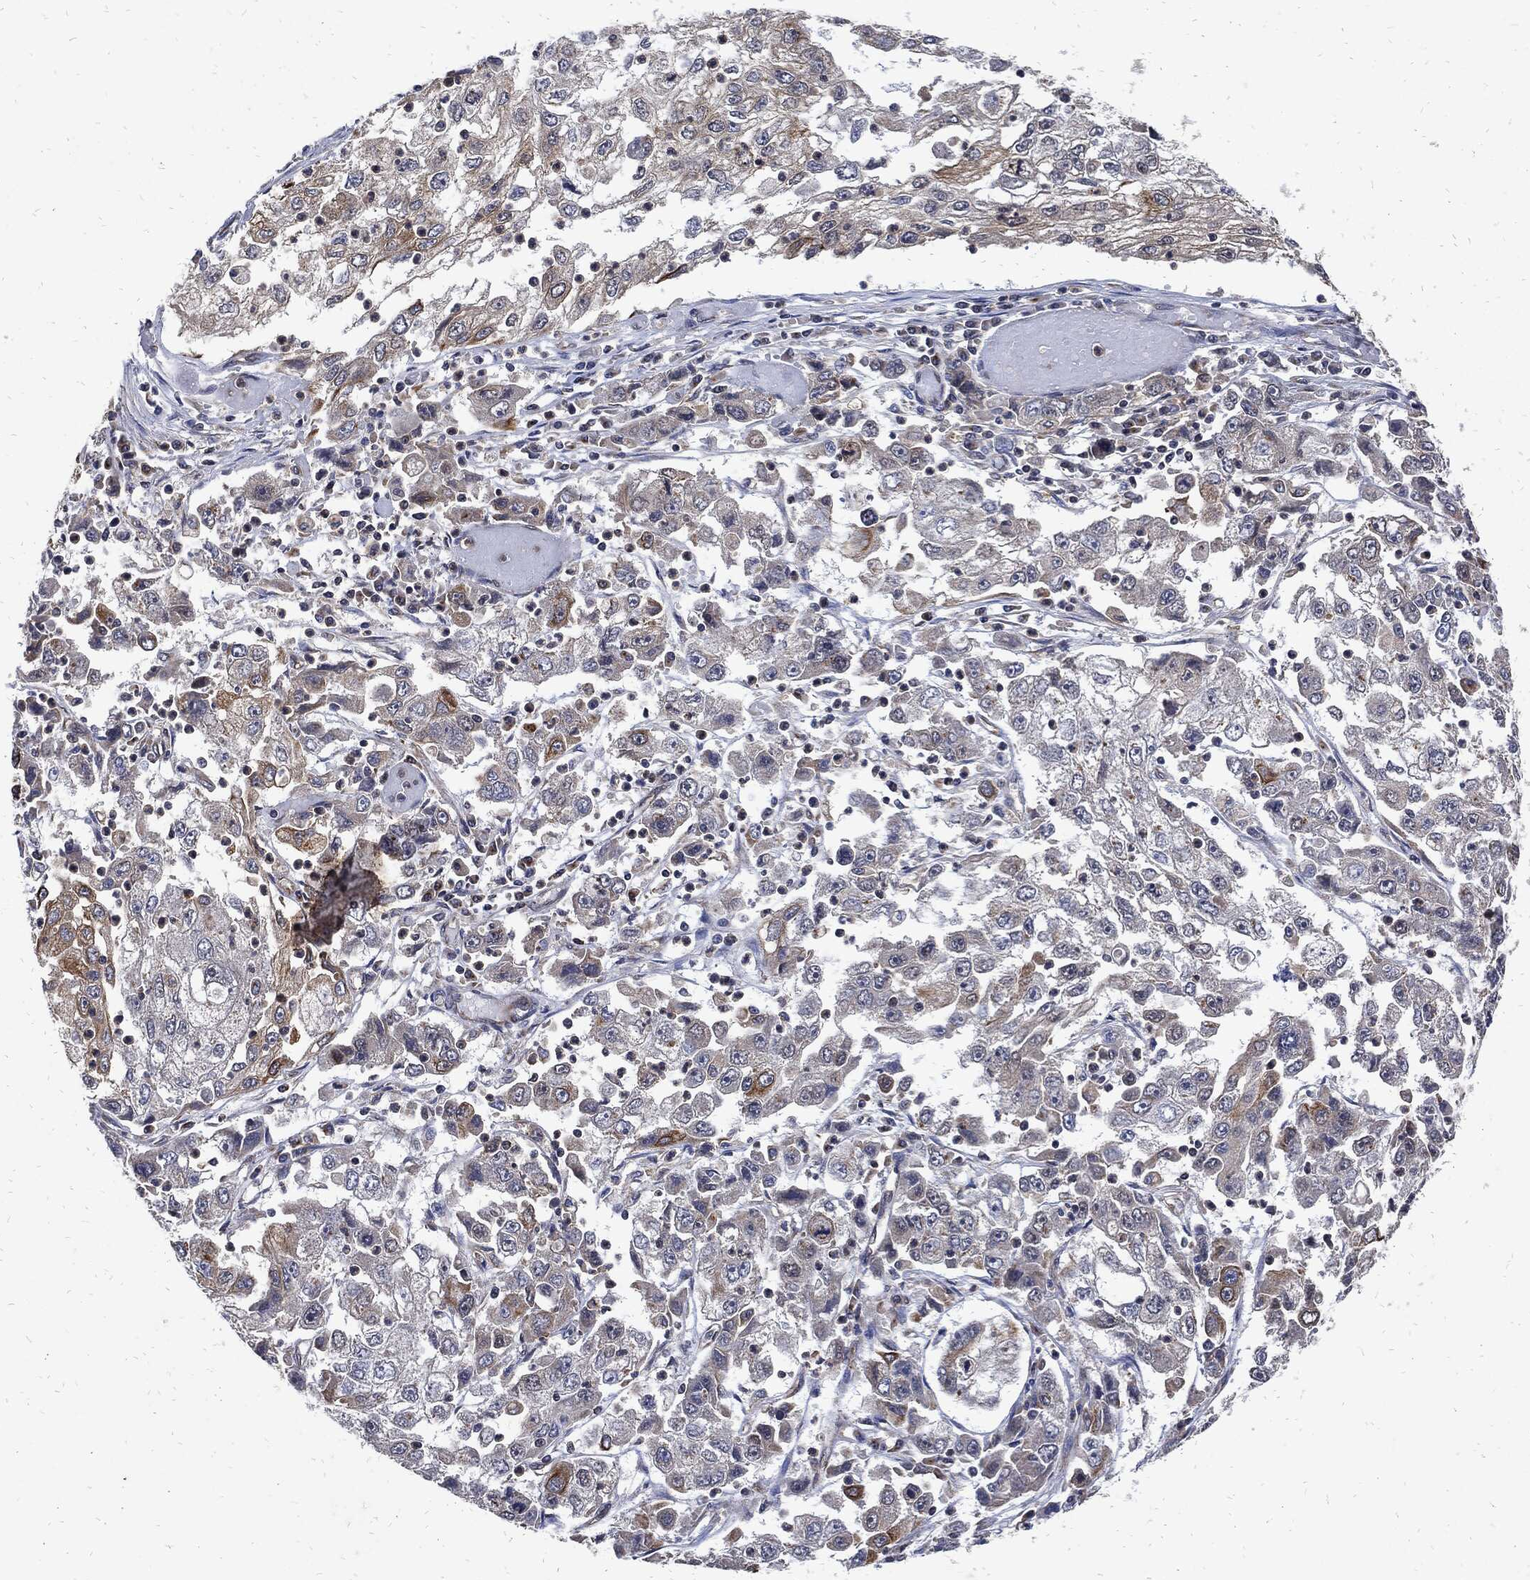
{"staining": {"intensity": "weak", "quantity": "<25%", "location": "cytoplasmic/membranous"}, "tissue": "cervical cancer", "cell_type": "Tumor cells", "image_type": "cancer", "snomed": [{"axis": "morphology", "description": "Squamous cell carcinoma, NOS"}, {"axis": "topography", "description": "Cervix"}], "caption": "DAB immunohistochemical staining of human cervical cancer shows no significant positivity in tumor cells.", "gene": "DCTN1", "patient": {"sex": "female", "age": 36}}